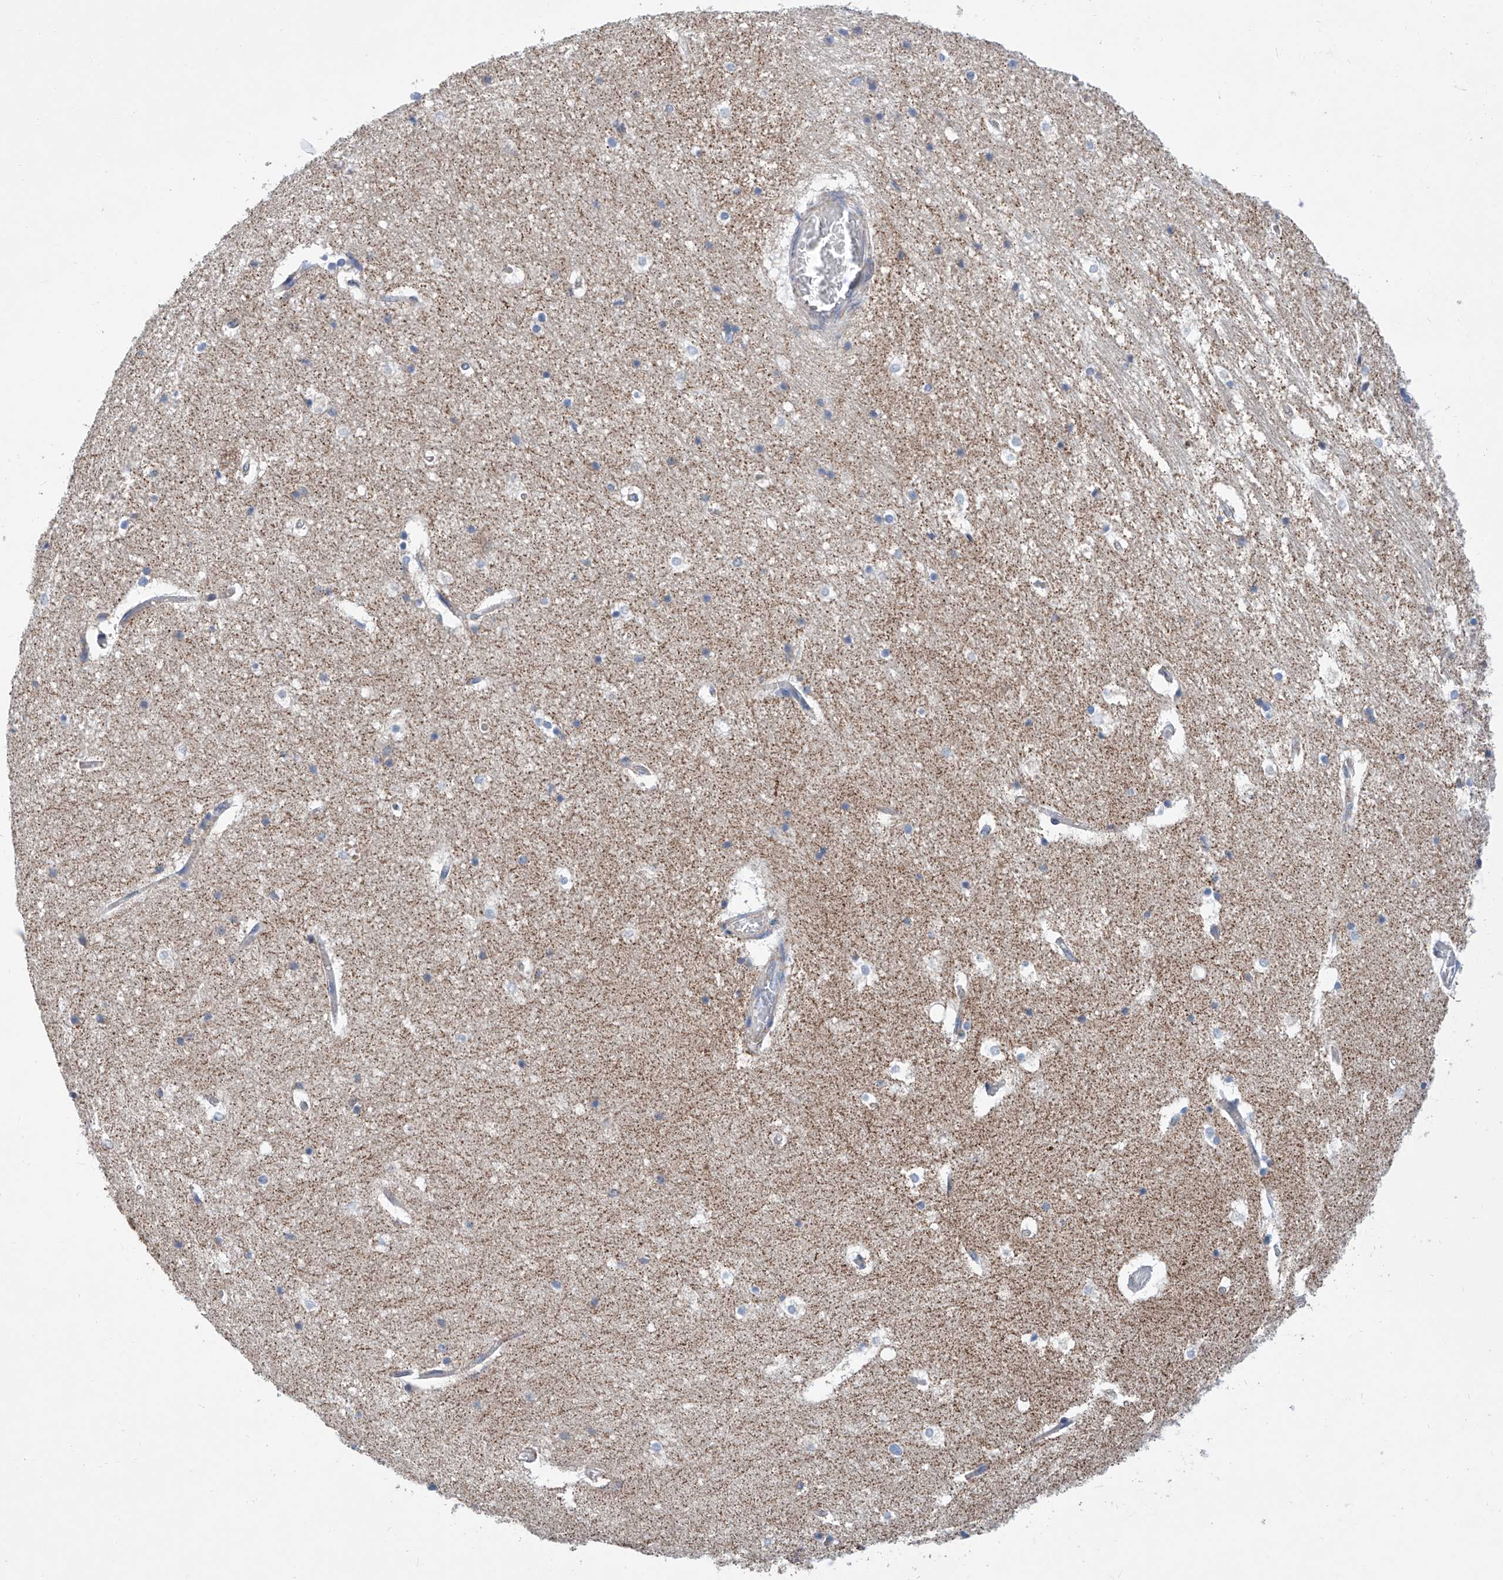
{"staining": {"intensity": "weak", "quantity": "25%-75%", "location": "cytoplasmic/membranous"}, "tissue": "hippocampus", "cell_type": "Glial cells", "image_type": "normal", "snomed": [{"axis": "morphology", "description": "Normal tissue, NOS"}, {"axis": "topography", "description": "Hippocampus"}], "caption": "DAB (3,3'-diaminobenzidine) immunohistochemical staining of unremarkable human hippocampus demonstrates weak cytoplasmic/membranous protein positivity in approximately 25%-75% of glial cells.", "gene": "MAD2L1", "patient": {"sex": "female", "age": 52}}